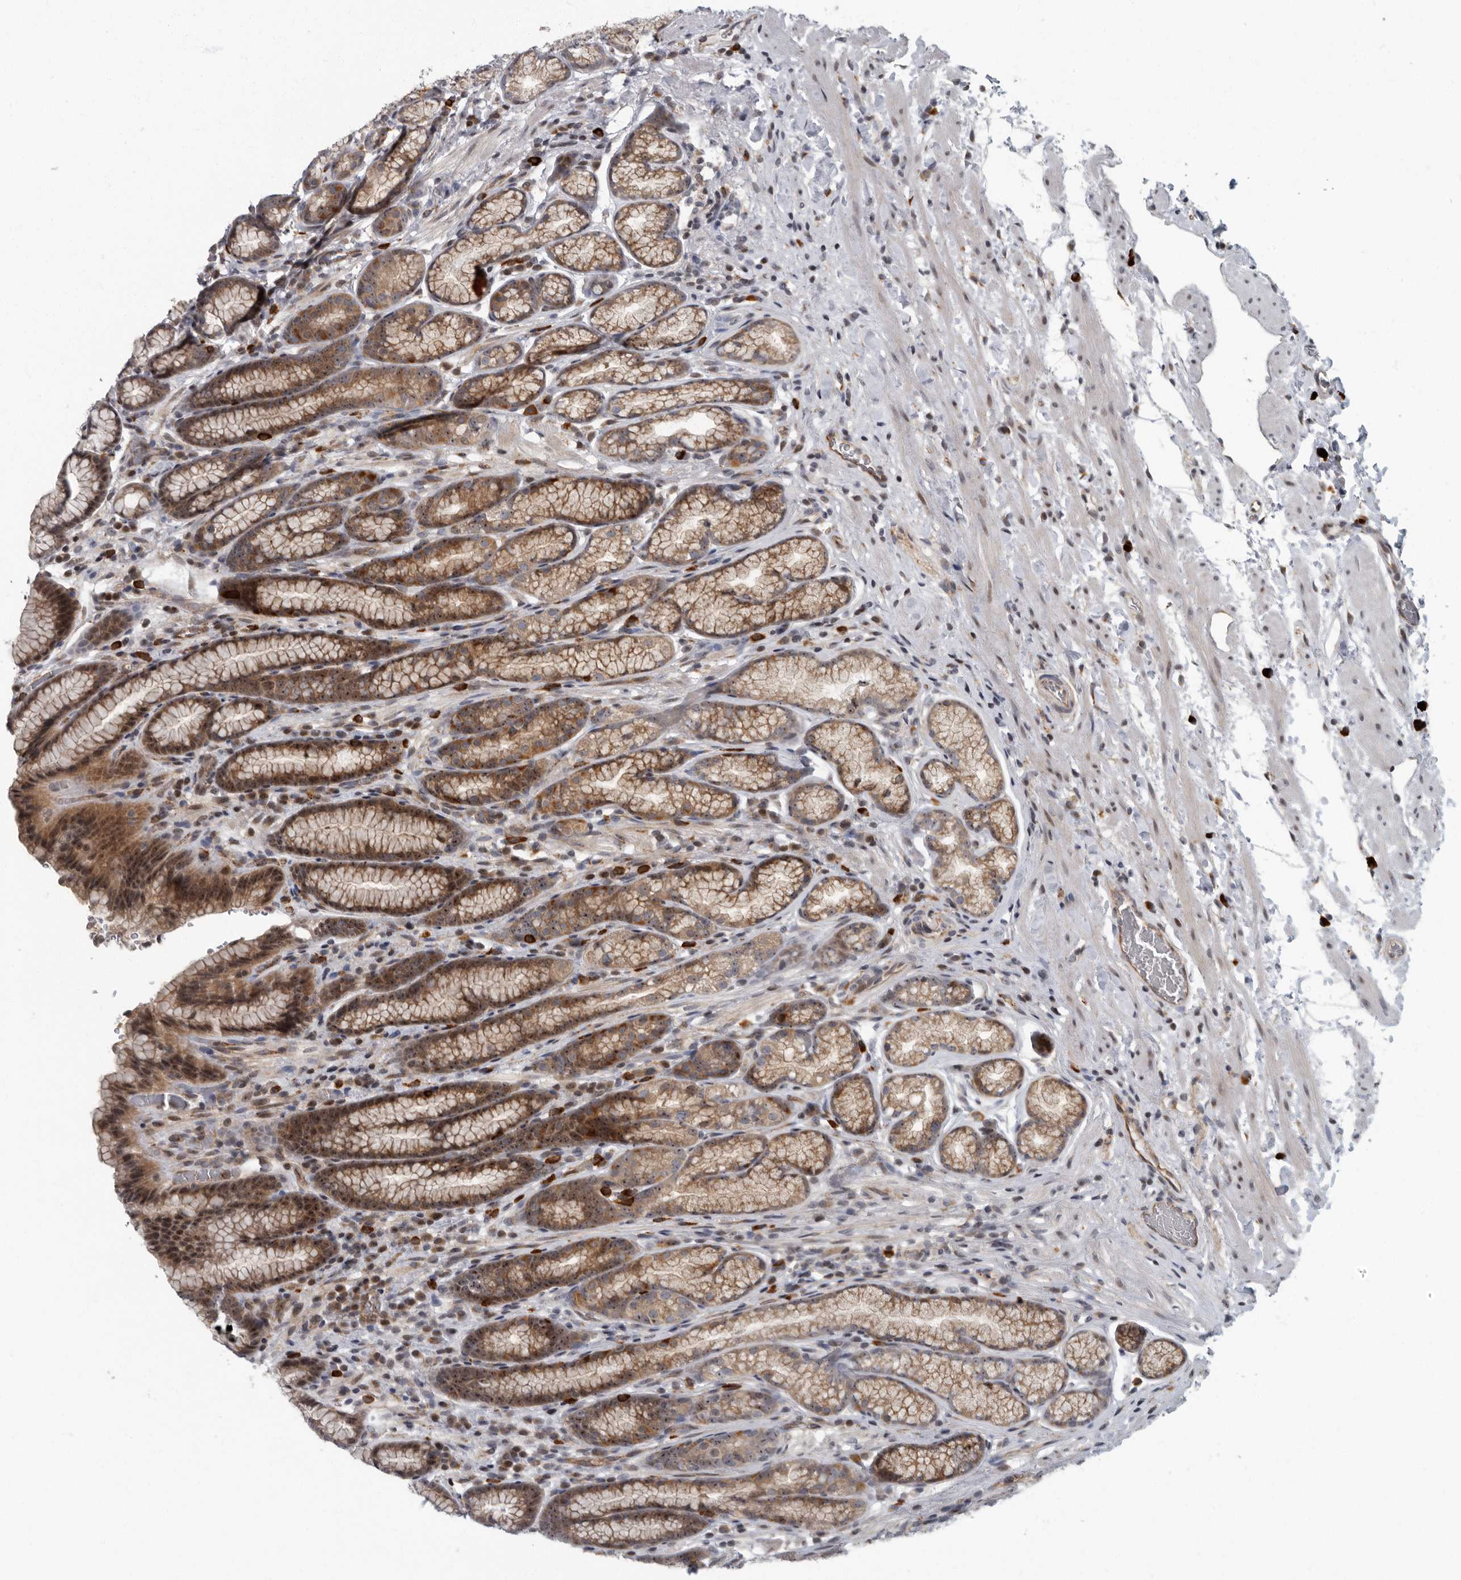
{"staining": {"intensity": "moderate", "quantity": ">75%", "location": "cytoplasmic/membranous,nuclear"}, "tissue": "stomach", "cell_type": "Glandular cells", "image_type": "normal", "snomed": [{"axis": "morphology", "description": "Normal tissue, NOS"}, {"axis": "topography", "description": "Stomach"}], "caption": "Glandular cells exhibit medium levels of moderate cytoplasmic/membranous,nuclear positivity in approximately >75% of cells in unremarkable stomach. Nuclei are stained in blue.", "gene": "PDCD11", "patient": {"sex": "male", "age": 42}}